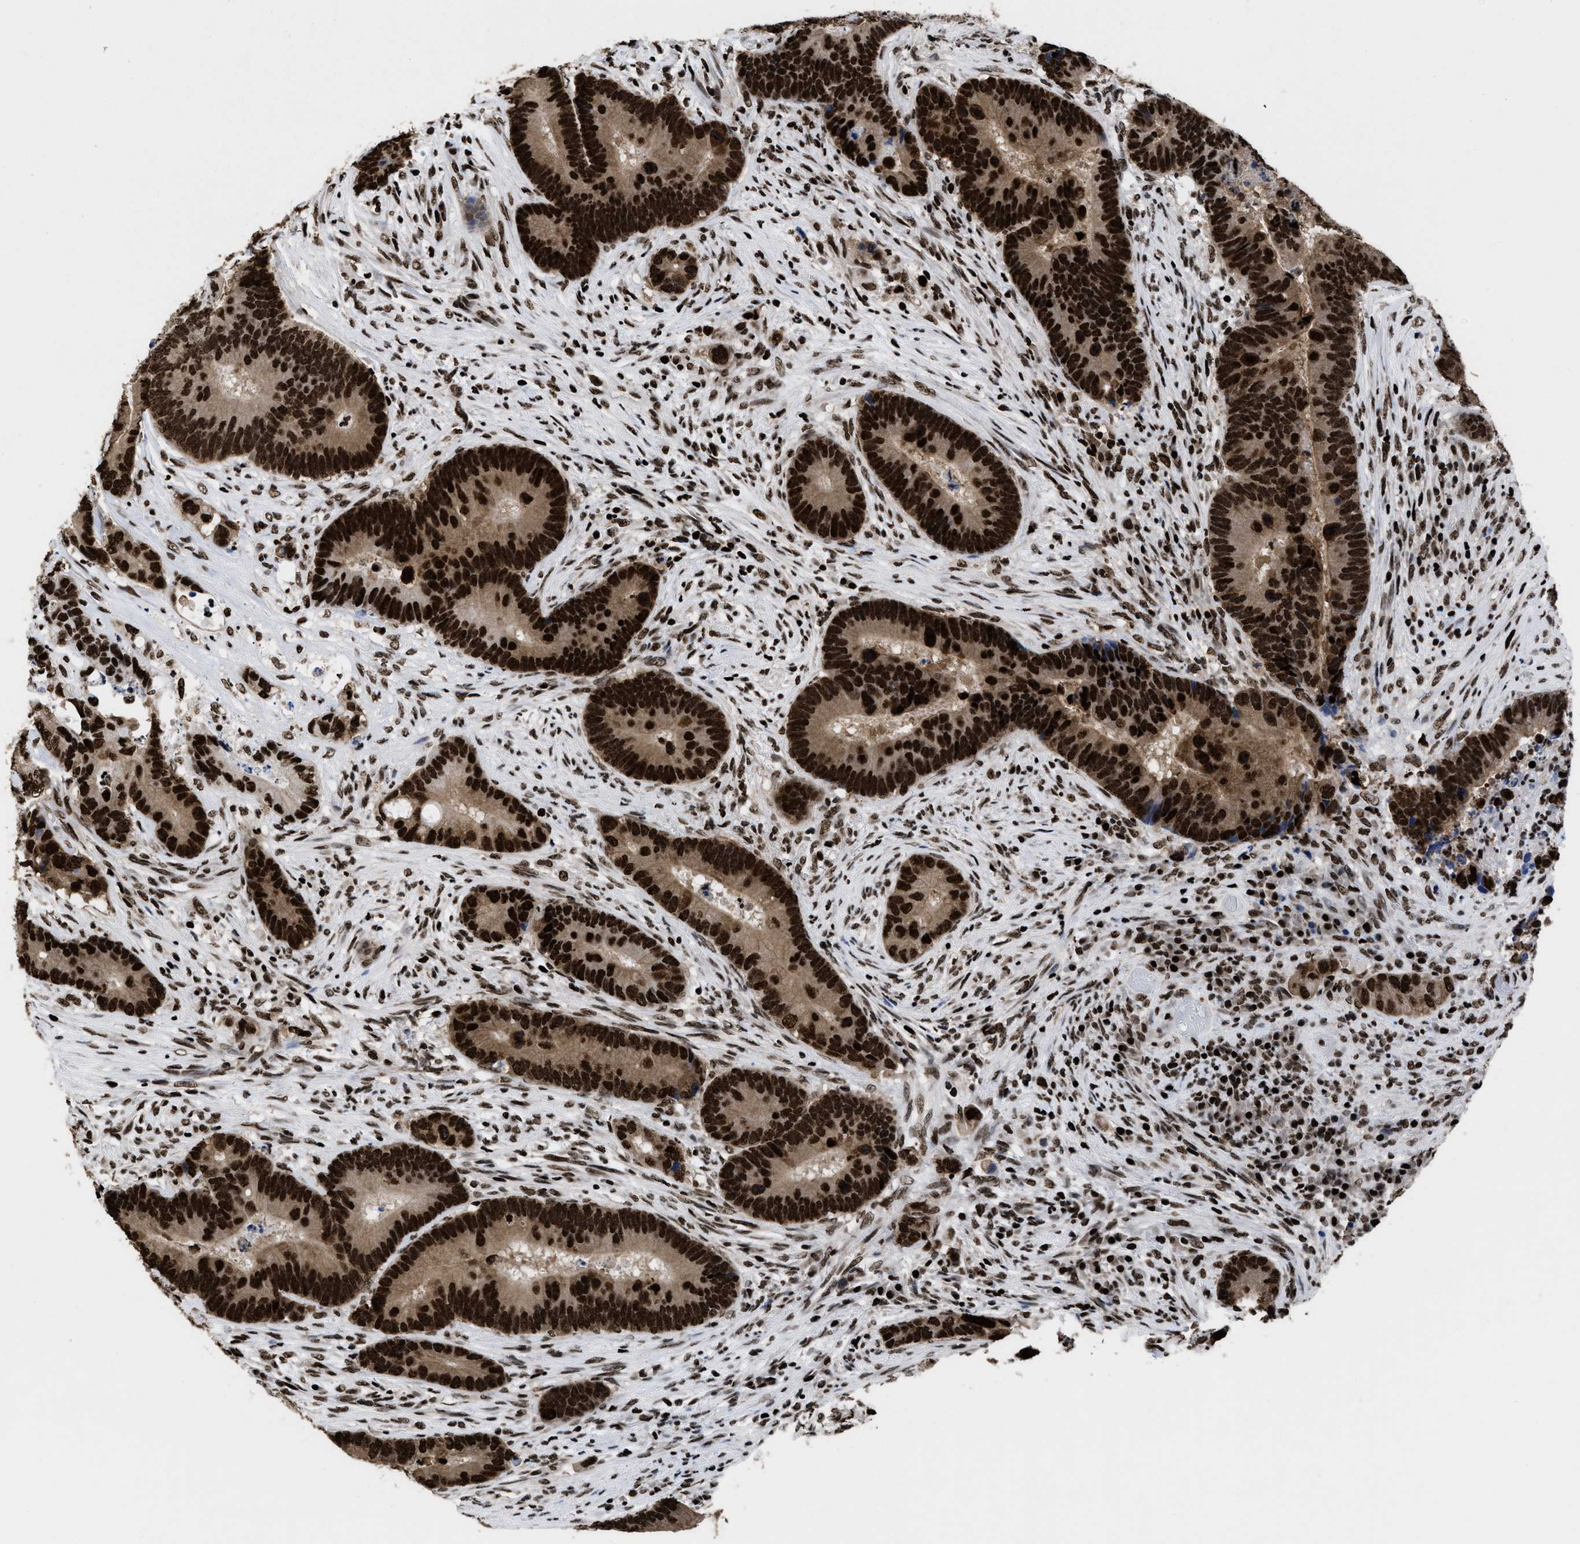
{"staining": {"intensity": "strong", "quantity": ">75%", "location": "cytoplasmic/membranous,nuclear"}, "tissue": "colorectal cancer", "cell_type": "Tumor cells", "image_type": "cancer", "snomed": [{"axis": "morphology", "description": "Adenocarcinoma, NOS"}, {"axis": "topography", "description": "Rectum"}], "caption": "This is an image of immunohistochemistry (IHC) staining of colorectal cancer, which shows strong expression in the cytoplasmic/membranous and nuclear of tumor cells.", "gene": "CALHM3", "patient": {"sex": "female", "age": 89}}